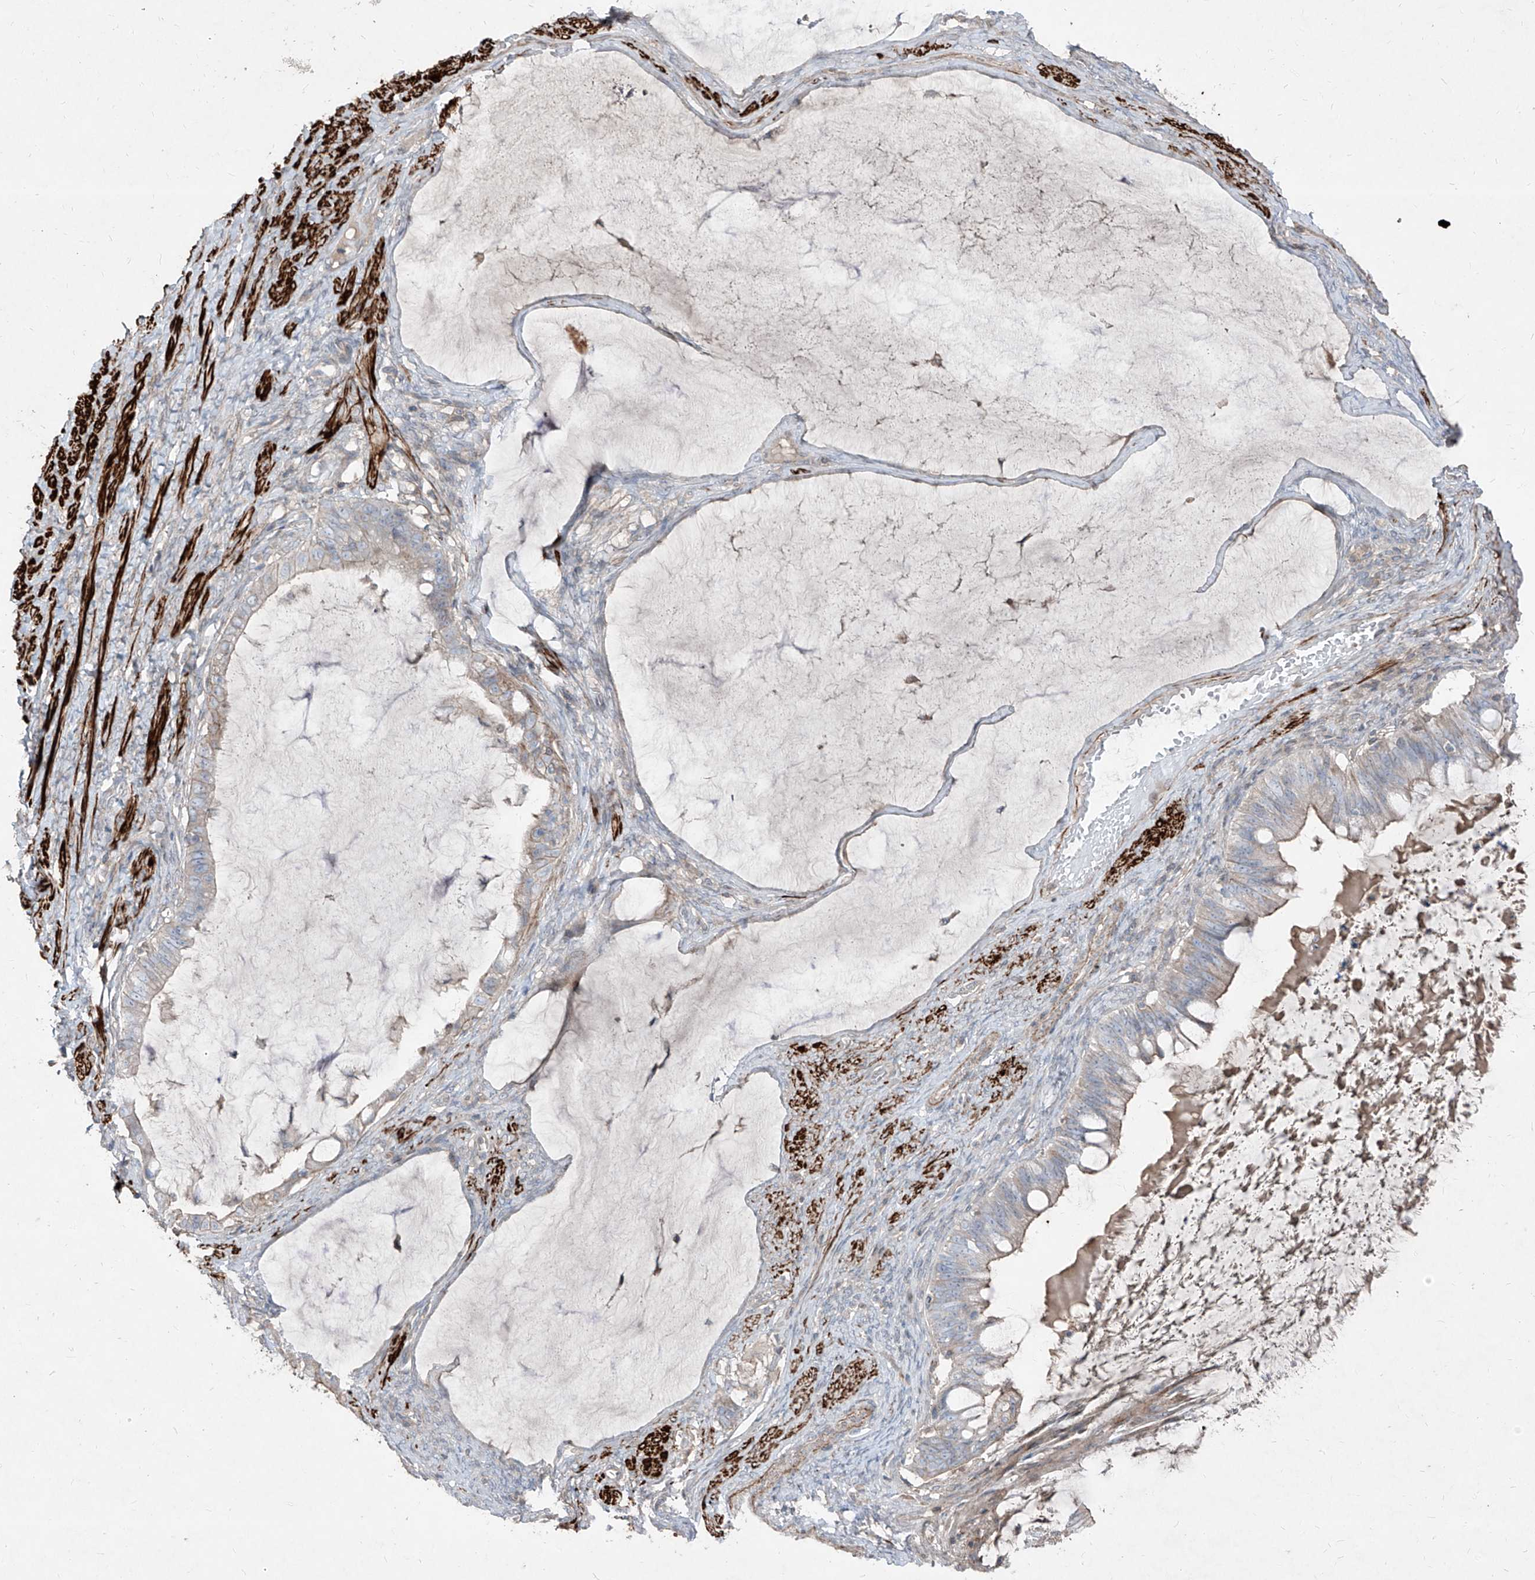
{"staining": {"intensity": "weak", "quantity": "25%-75%", "location": "cytoplasmic/membranous"}, "tissue": "ovarian cancer", "cell_type": "Tumor cells", "image_type": "cancer", "snomed": [{"axis": "morphology", "description": "Cystadenocarcinoma, mucinous, NOS"}, {"axis": "topography", "description": "Ovary"}], "caption": "Ovarian cancer (mucinous cystadenocarcinoma) tissue reveals weak cytoplasmic/membranous expression in about 25%-75% of tumor cells", "gene": "UFD1", "patient": {"sex": "female", "age": 61}}